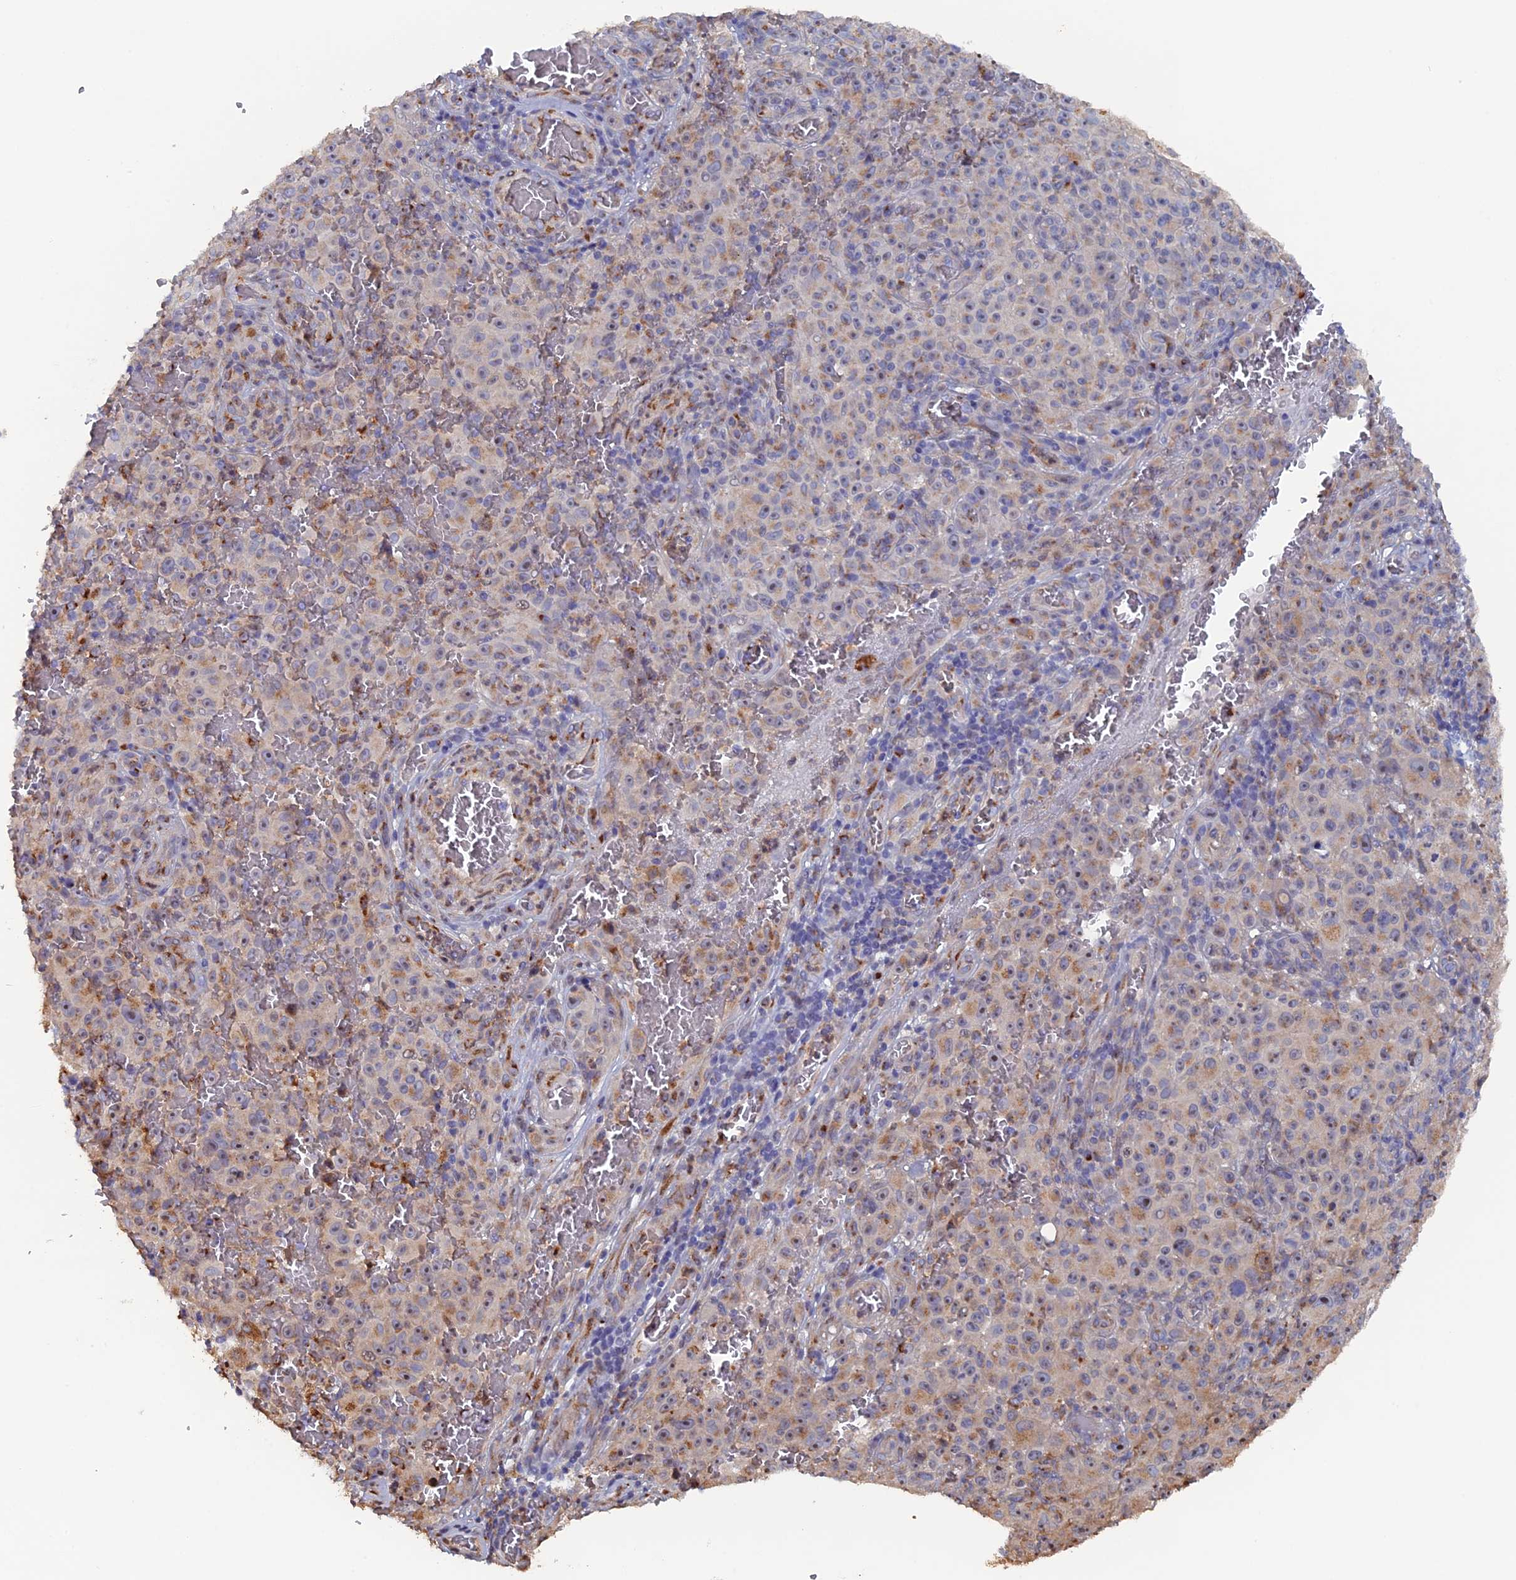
{"staining": {"intensity": "weak", "quantity": "25%-75%", "location": "cytoplasmic/membranous"}, "tissue": "melanoma", "cell_type": "Tumor cells", "image_type": "cancer", "snomed": [{"axis": "morphology", "description": "Malignant melanoma, NOS"}, {"axis": "topography", "description": "Skin"}], "caption": "An IHC image of neoplastic tissue is shown. Protein staining in brown shows weak cytoplasmic/membranous positivity in melanoma within tumor cells.", "gene": "VPS37C", "patient": {"sex": "female", "age": 82}}